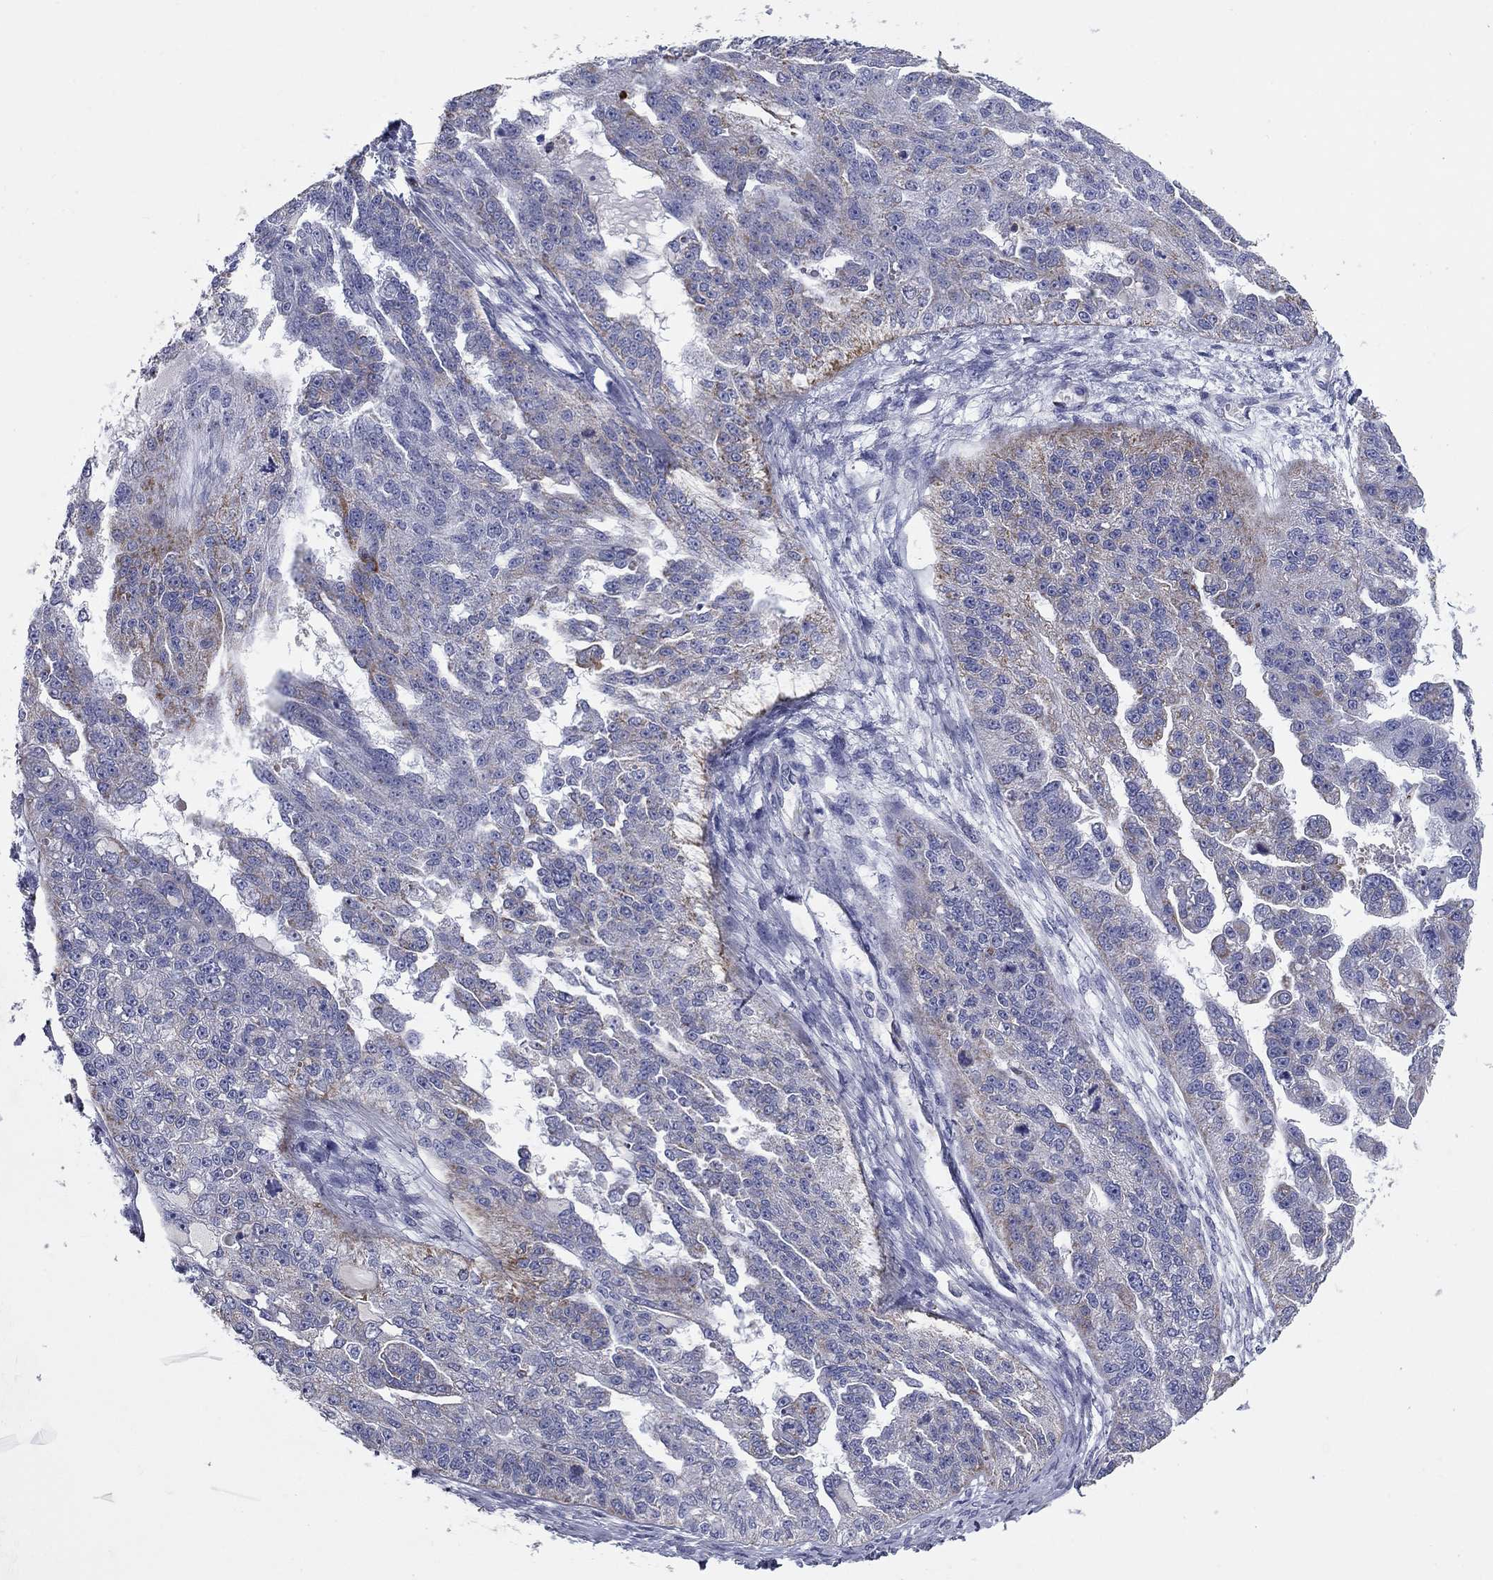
{"staining": {"intensity": "weak", "quantity": "25%-75%", "location": "cytoplasmic/membranous"}, "tissue": "ovarian cancer", "cell_type": "Tumor cells", "image_type": "cancer", "snomed": [{"axis": "morphology", "description": "Cystadenocarcinoma, serous, NOS"}, {"axis": "topography", "description": "Ovary"}], "caption": "Ovarian serous cystadenocarcinoma tissue displays weak cytoplasmic/membranous staining in approximately 25%-75% of tumor cells, visualized by immunohistochemistry. (DAB IHC with brightfield microscopy, high magnification).", "gene": "NDUFA4L2", "patient": {"sex": "female", "age": 58}}